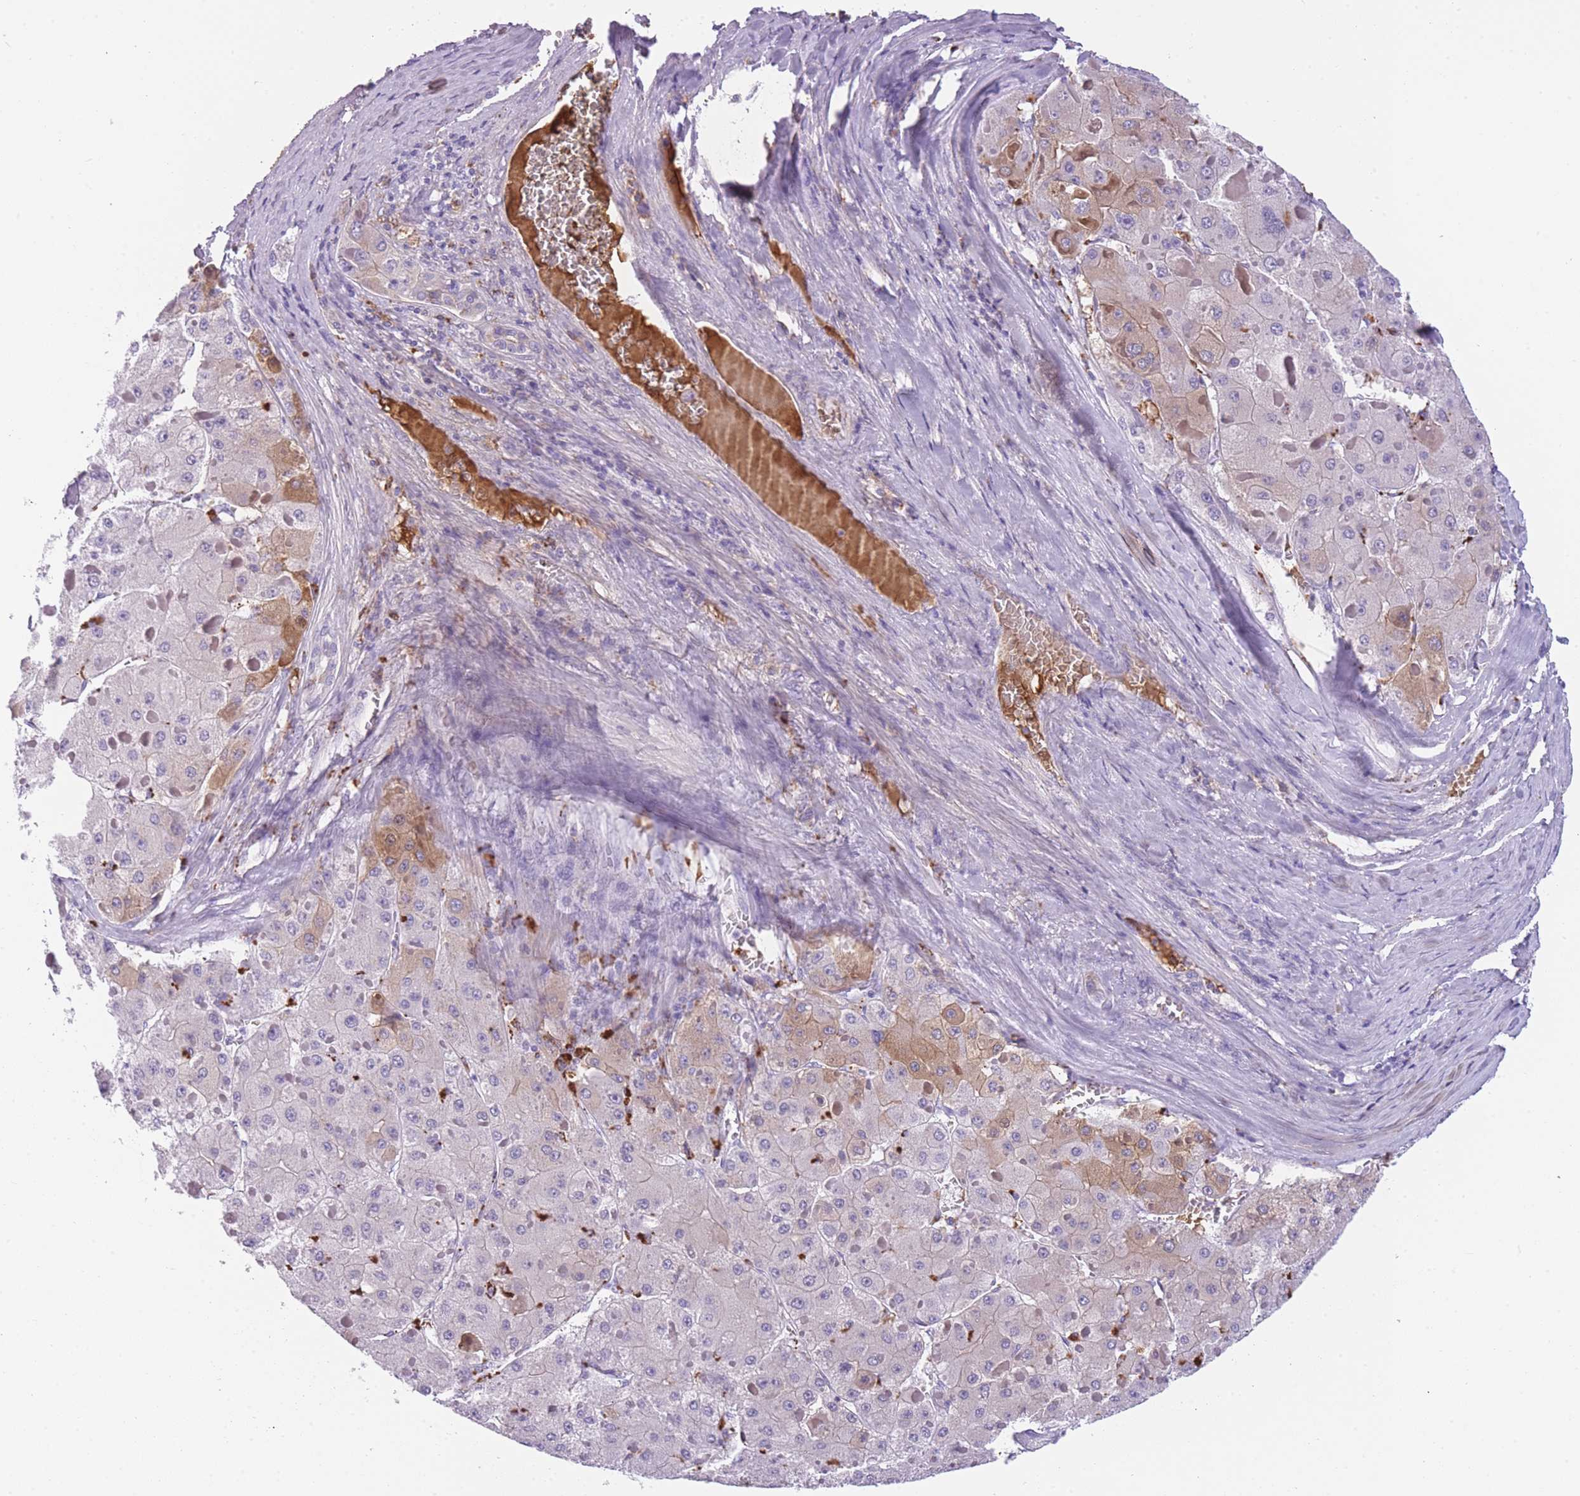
{"staining": {"intensity": "weak", "quantity": "<25%", "location": "cytoplasmic/membranous"}, "tissue": "liver cancer", "cell_type": "Tumor cells", "image_type": "cancer", "snomed": [{"axis": "morphology", "description": "Carcinoma, Hepatocellular, NOS"}, {"axis": "topography", "description": "Liver"}], "caption": "A histopathology image of liver hepatocellular carcinoma stained for a protein demonstrates no brown staining in tumor cells.", "gene": "GNAT1", "patient": {"sex": "female", "age": 73}}